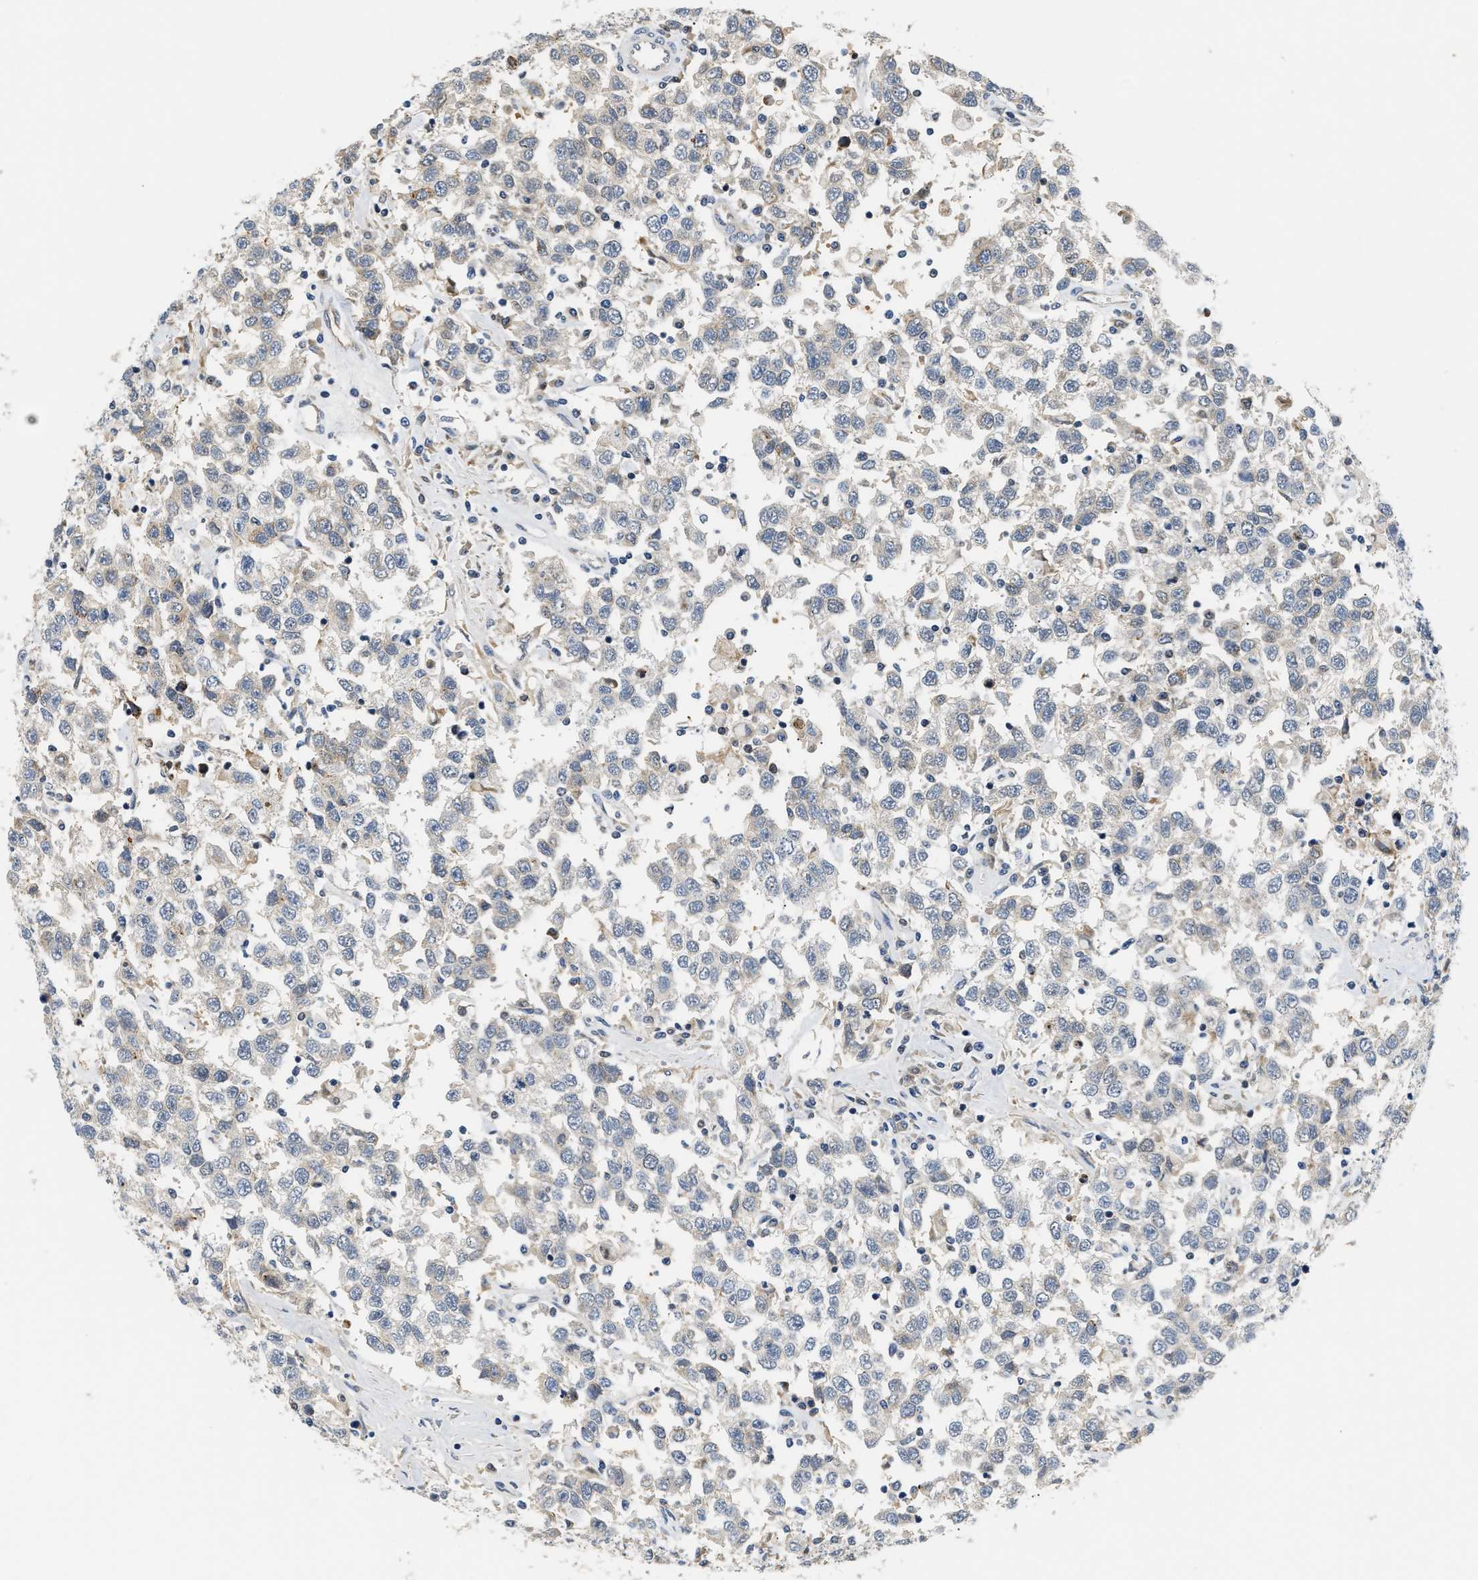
{"staining": {"intensity": "negative", "quantity": "none", "location": "none"}, "tissue": "testis cancer", "cell_type": "Tumor cells", "image_type": "cancer", "snomed": [{"axis": "morphology", "description": "Seminoma, NOS"}, {"axis": "topography", "description": "Testis"}], "caption": "There is no significant staining in tumor cells of seminoma (testis).", "gene": "TNIP2", "patient": {"sex": "male", "age": 41}}